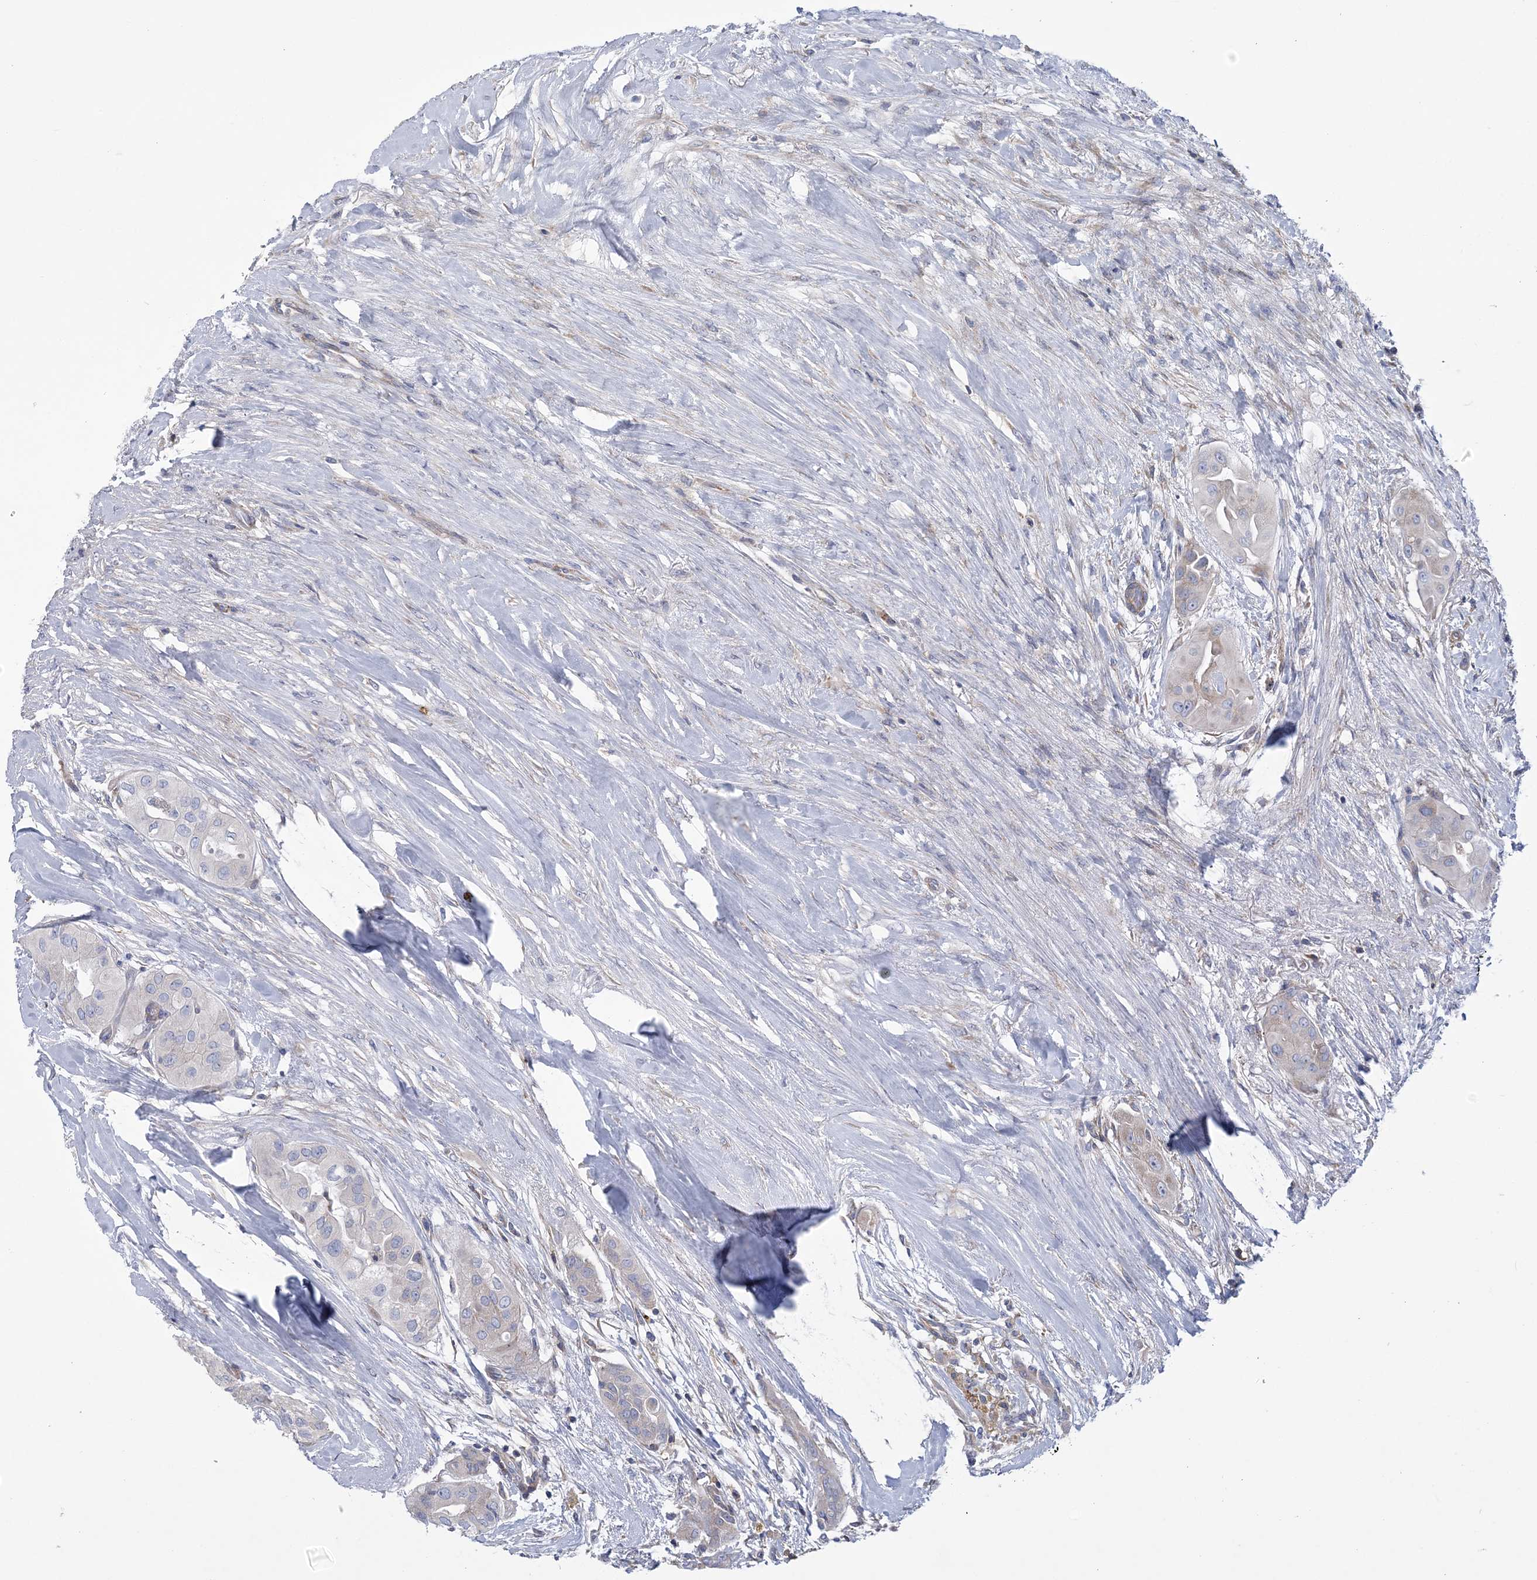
{"staining": {"intensity": "negative", "quantity": "none", "location": "none"}, "tissue": "thyroid cancer", "cell_type": "Tumor cells", "image_type": "cancer", "snomed": [{"axis": "morphology", "description": "Papillary adenocarcinoma, NOS"}, {"axis": "topography", "description": "Thyroid gland"}], "caption": "Thyroid cancer stained for a protein using IHC reveals no expression tumor cells.", "gene": "ARSJ", "patient": {"sex": "female", "age": 59}}